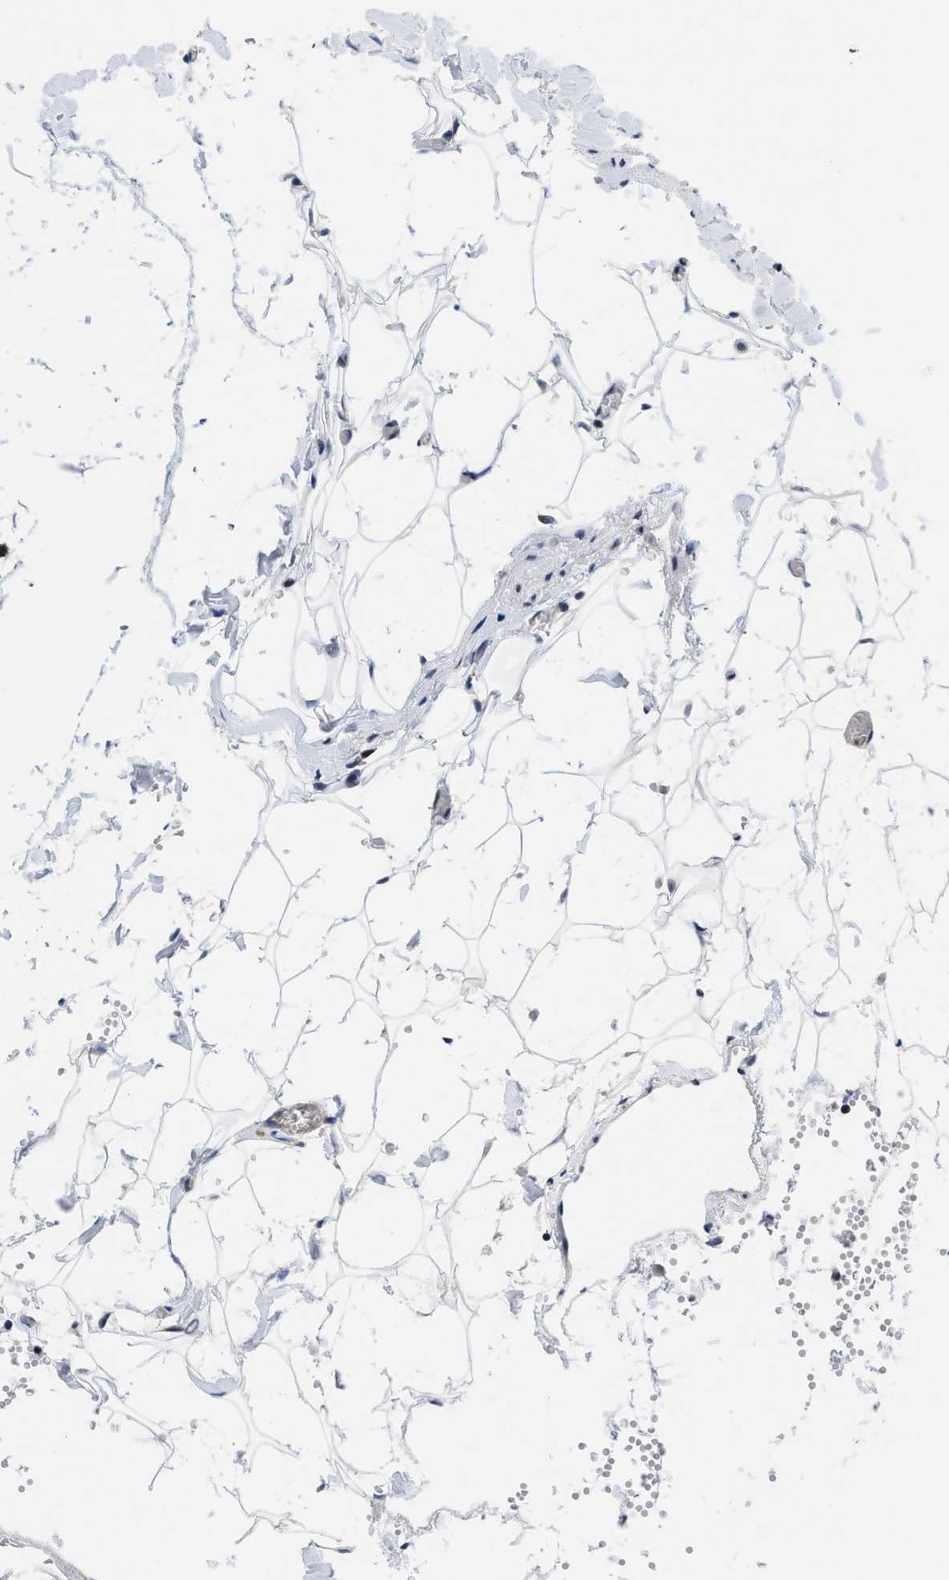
{"staining": {"intensity": "moderate", "quantity": "25%-75%", "location": "nuclear"}, "tissue": "pancreas", "cell_type": "Exocrine glandular cells", "image_type": "normal", "snomed": [{"axis": "morphology", "description": "Normal tissue, NOS"}, {"axis": "topography", "description": "Pancreas"}], "caption": "Moderate nuclear staining for a protein is identified in about 25%-75% of exocrine glandular cells of normal pancreas using immunohistochemistry (IHC).", "gene": "HIF1A", "patient": {"sex": "female", "age": 35}}